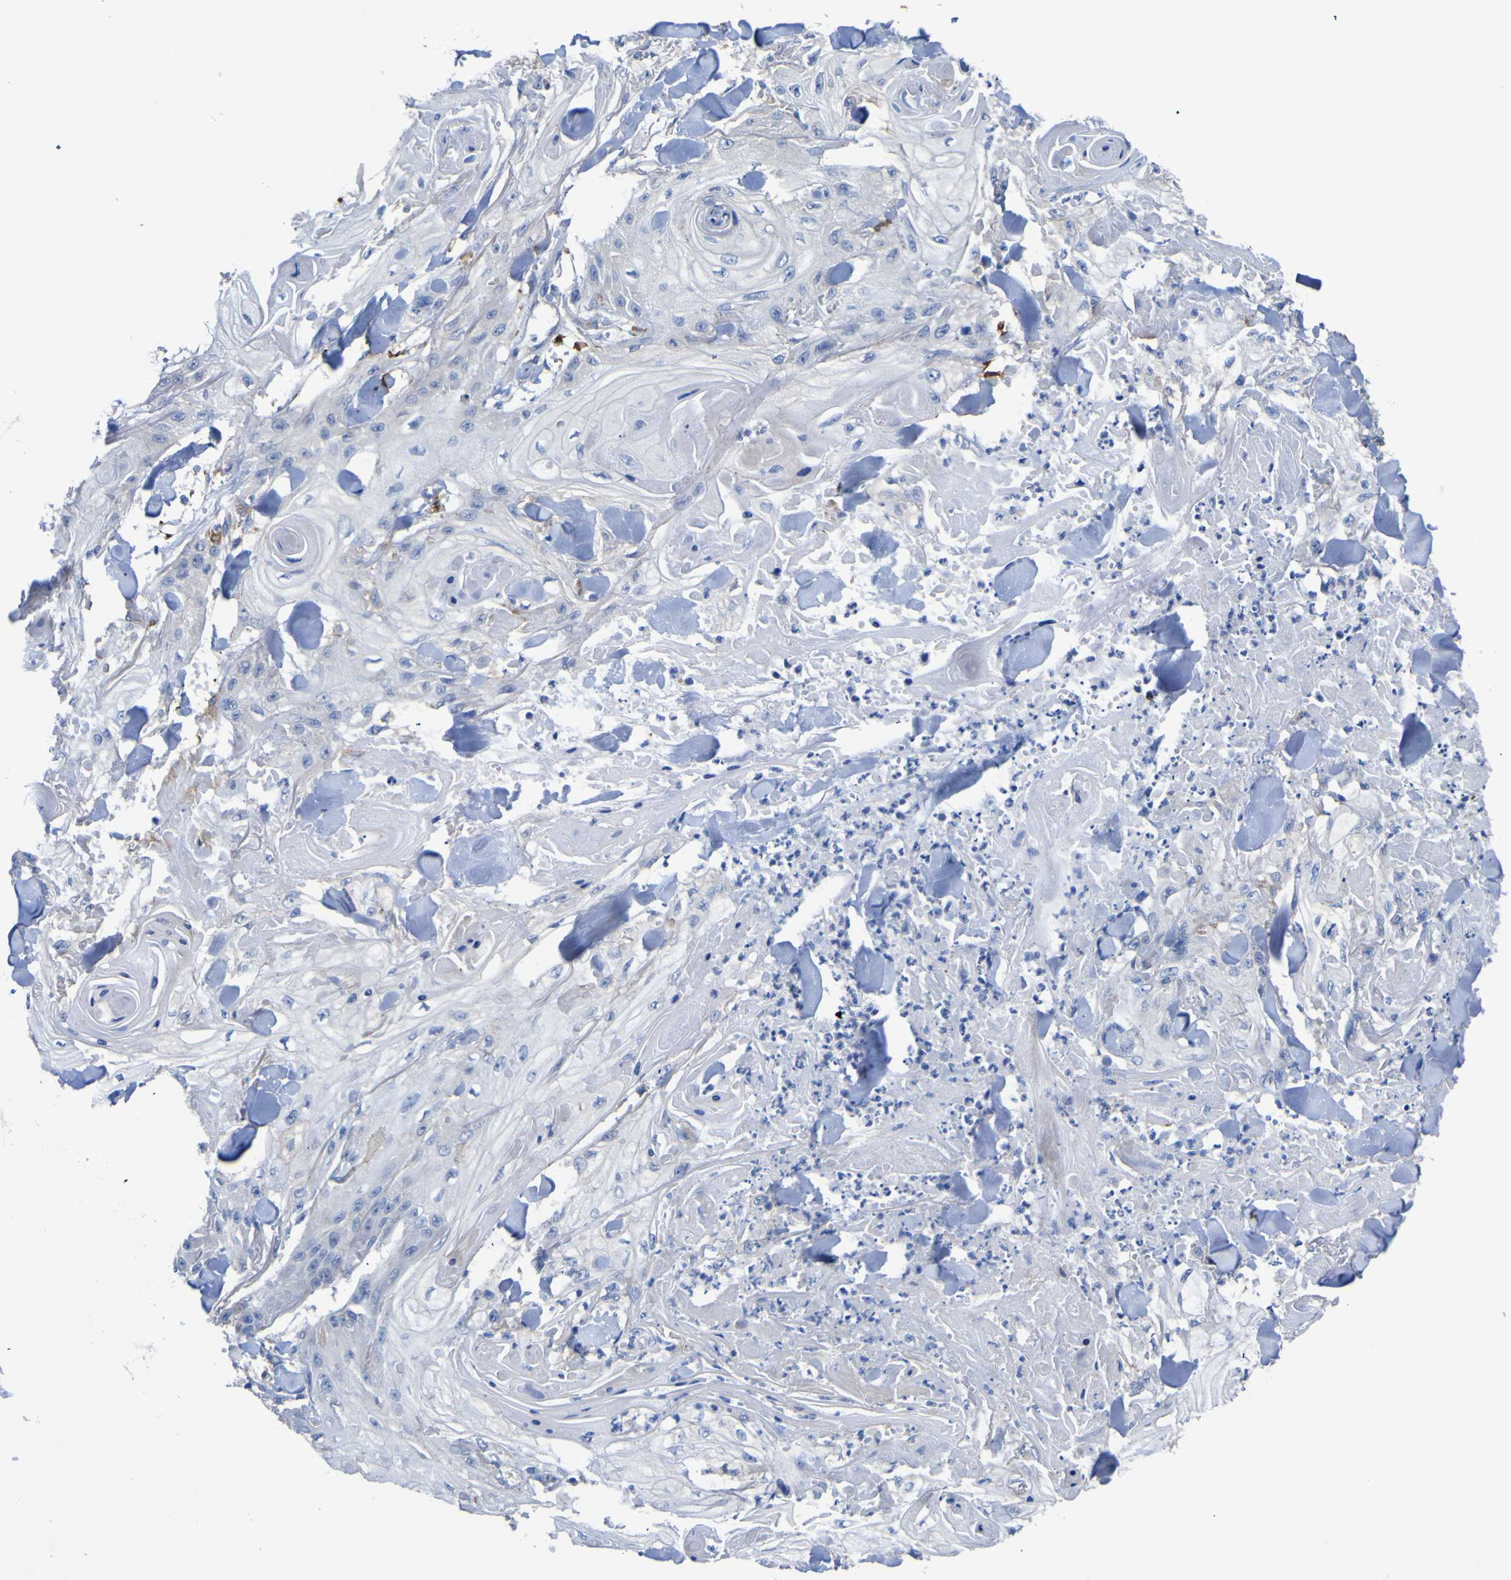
{"staining": {"intensity": "negative", "quantity": "none", "location": "none"}, "tissue": "skin cancer", "cell_type": "Tumor cells", "image_type": "cancer", "snomed": [{"axis": "morphology", "description": "Squamous cell carcinoma, NOS"}, {"axis": "topography", "description": "Skin"}], "caption": "High magnification brightfield microscopy of skin cancer (squamous cell carcinoma) stained with DAB (3,3'-diaminobenzidine) (brown) and counterstained with hematoxylin (blue): tumor cells show no significant positivity. (Brightfield microscopy of DAB (3,3'-diaminobenzidine) IHC at high magnification).", "gene": "AGO4", "patient": {"sex": "male", "age": 74}}